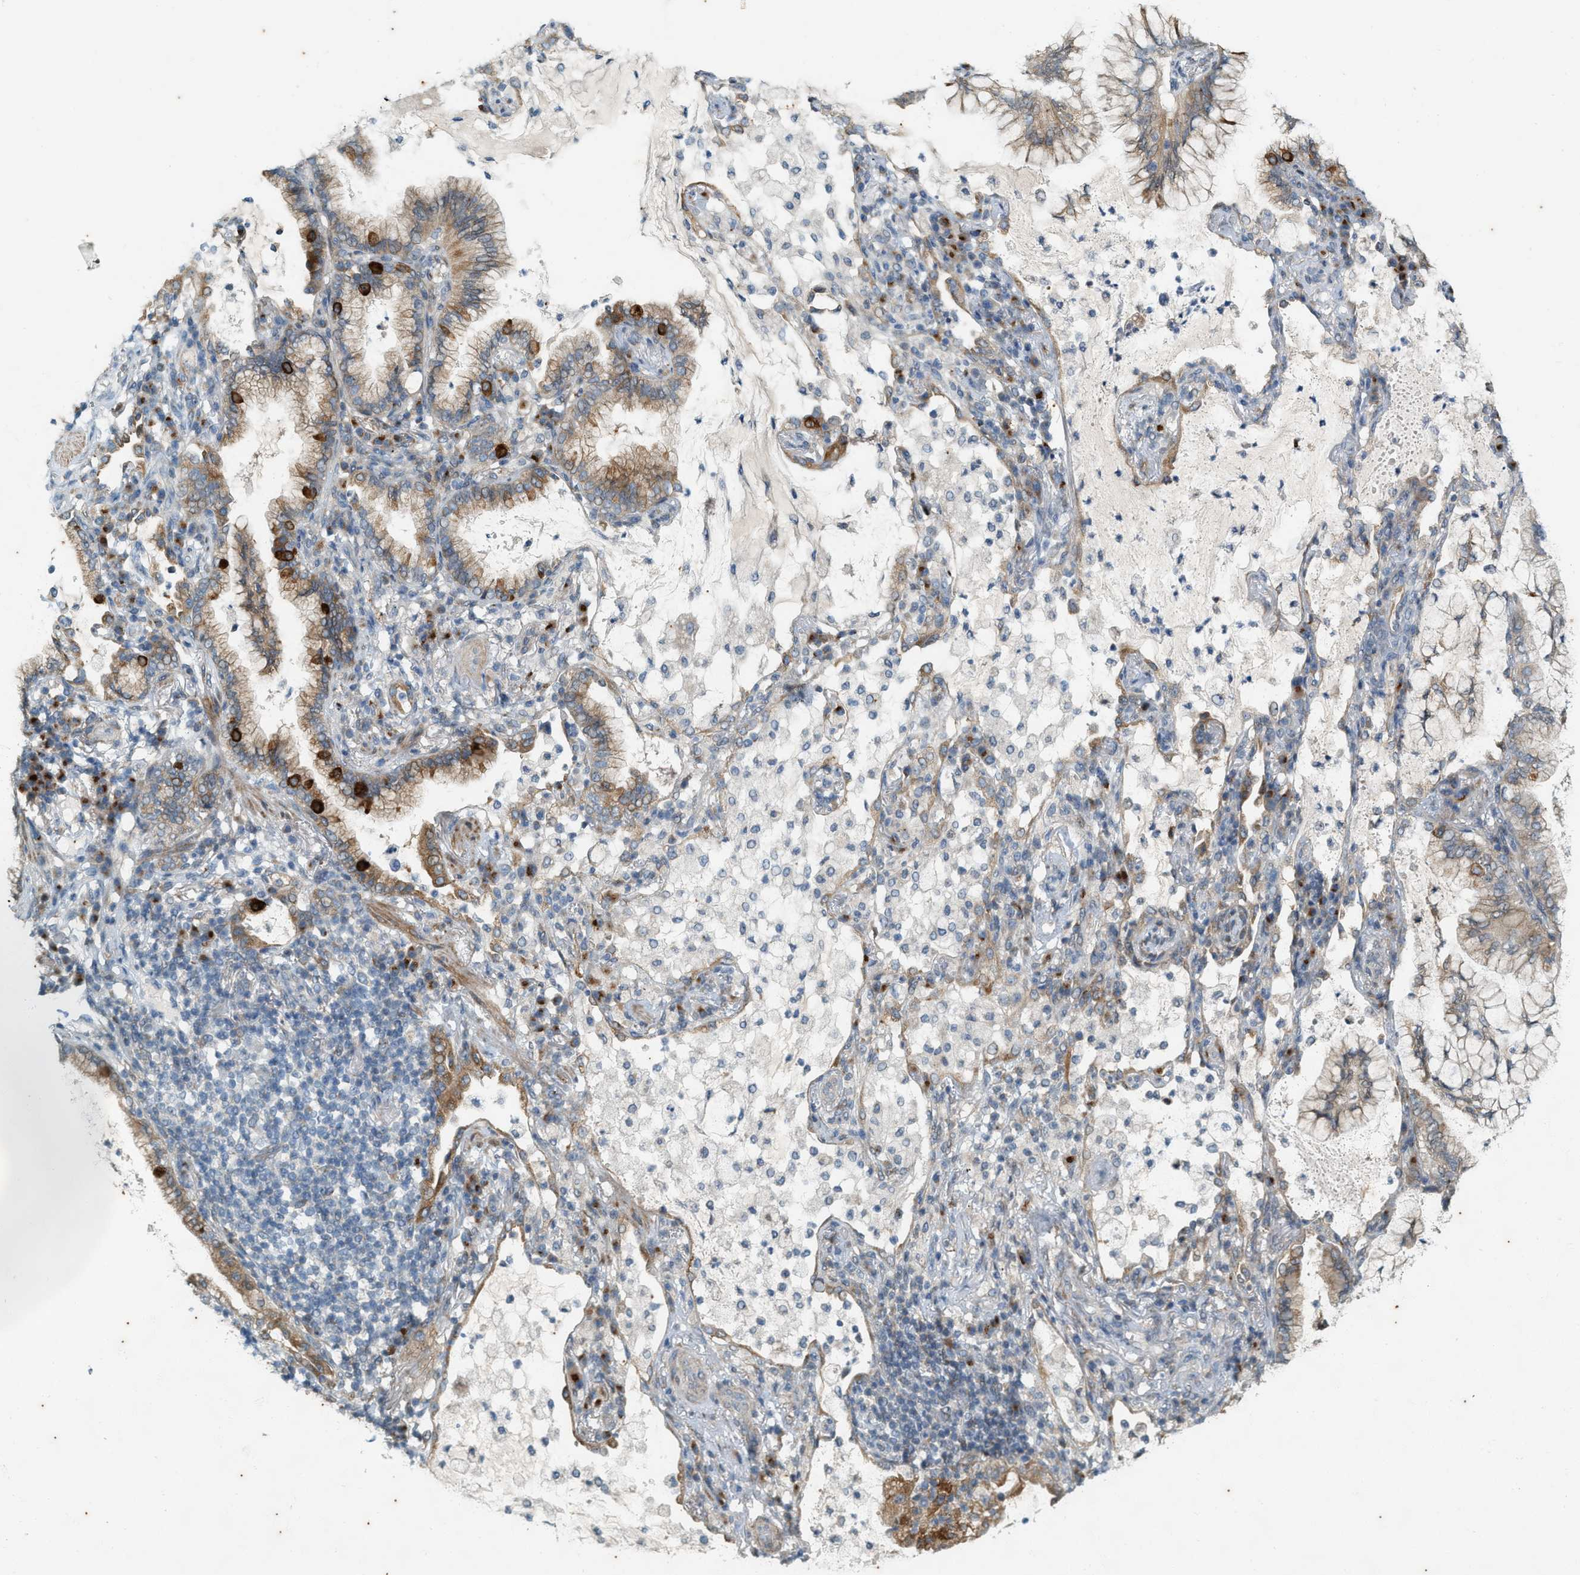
{"staining": {"intensity": "moderate", "quantity": "<25%", "location": "cytoplasmic/membranous"}, "tissue": "lung cancer", "cell_type": "Tumor cells", "image_type": "cancer", "snomed": [{"axis": "morphology", "description": "Adenocarcinoma, NOS"}, {"axis": "topography", "description": "Lung"}], "caption": "Lung cancer (adenocarcinoma) stained for a protein (brown) demonstrates moderate cytoplasmic/membranous positive staining in about <25% of tumor cells.", "gene": "CHPF2", "patient": {"sex": "female", "age": 70}}